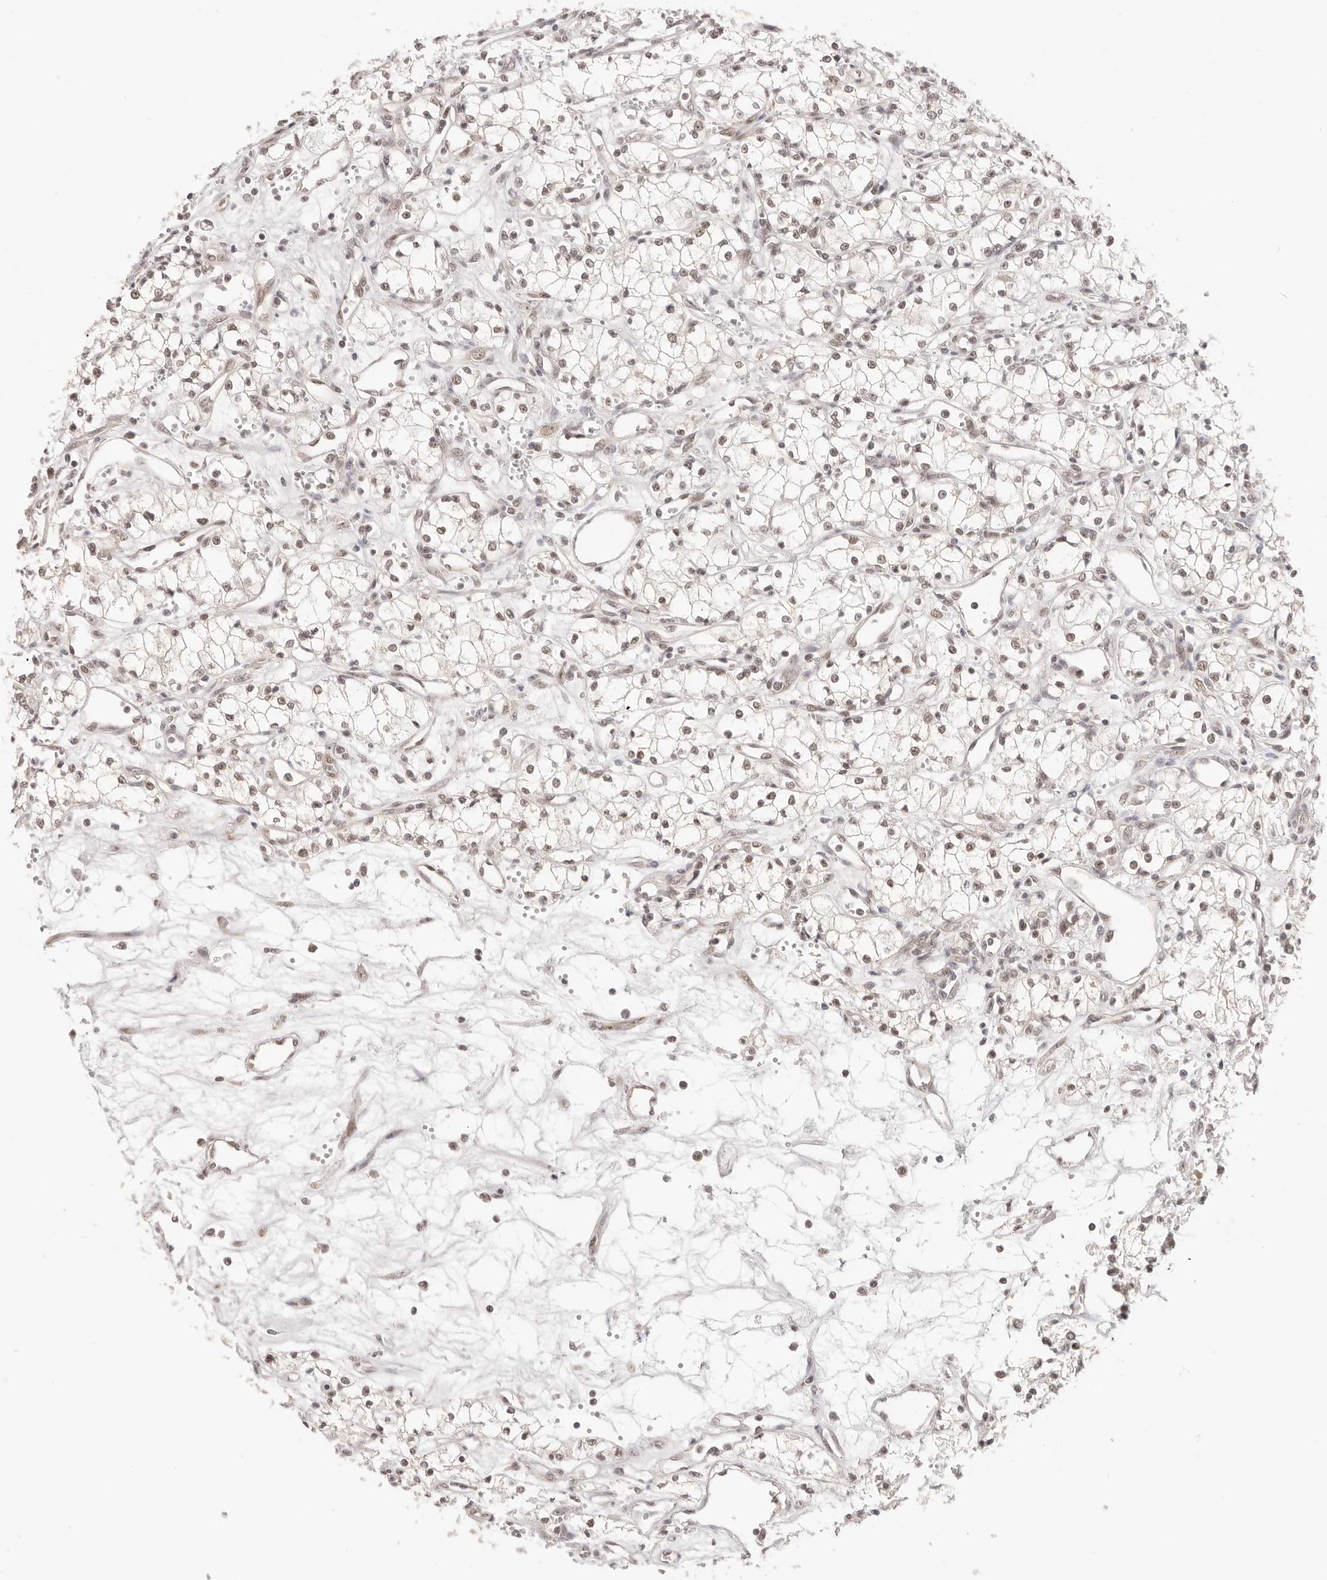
{"staining": {"intensity": "moderate", "quantity": ">75%", "location": "nuclear"}, "tissue": "renal cancer", "cell_type": "Tumor cells", "image_type": "cancer", "snomed": [{"axis": "morphology", "description": "Adenocarcinoma, NOS"}, {"axis": "topography", "description": "Kidney"}], "caption": "High-power microscopy captured an IHC image of renal cancer (adenocarcinoma), revealing moderate nuclear positivity in about >75% of tumor cells.", "gene": "RFC3", "patient": {"sex": "male", "age": 59}}